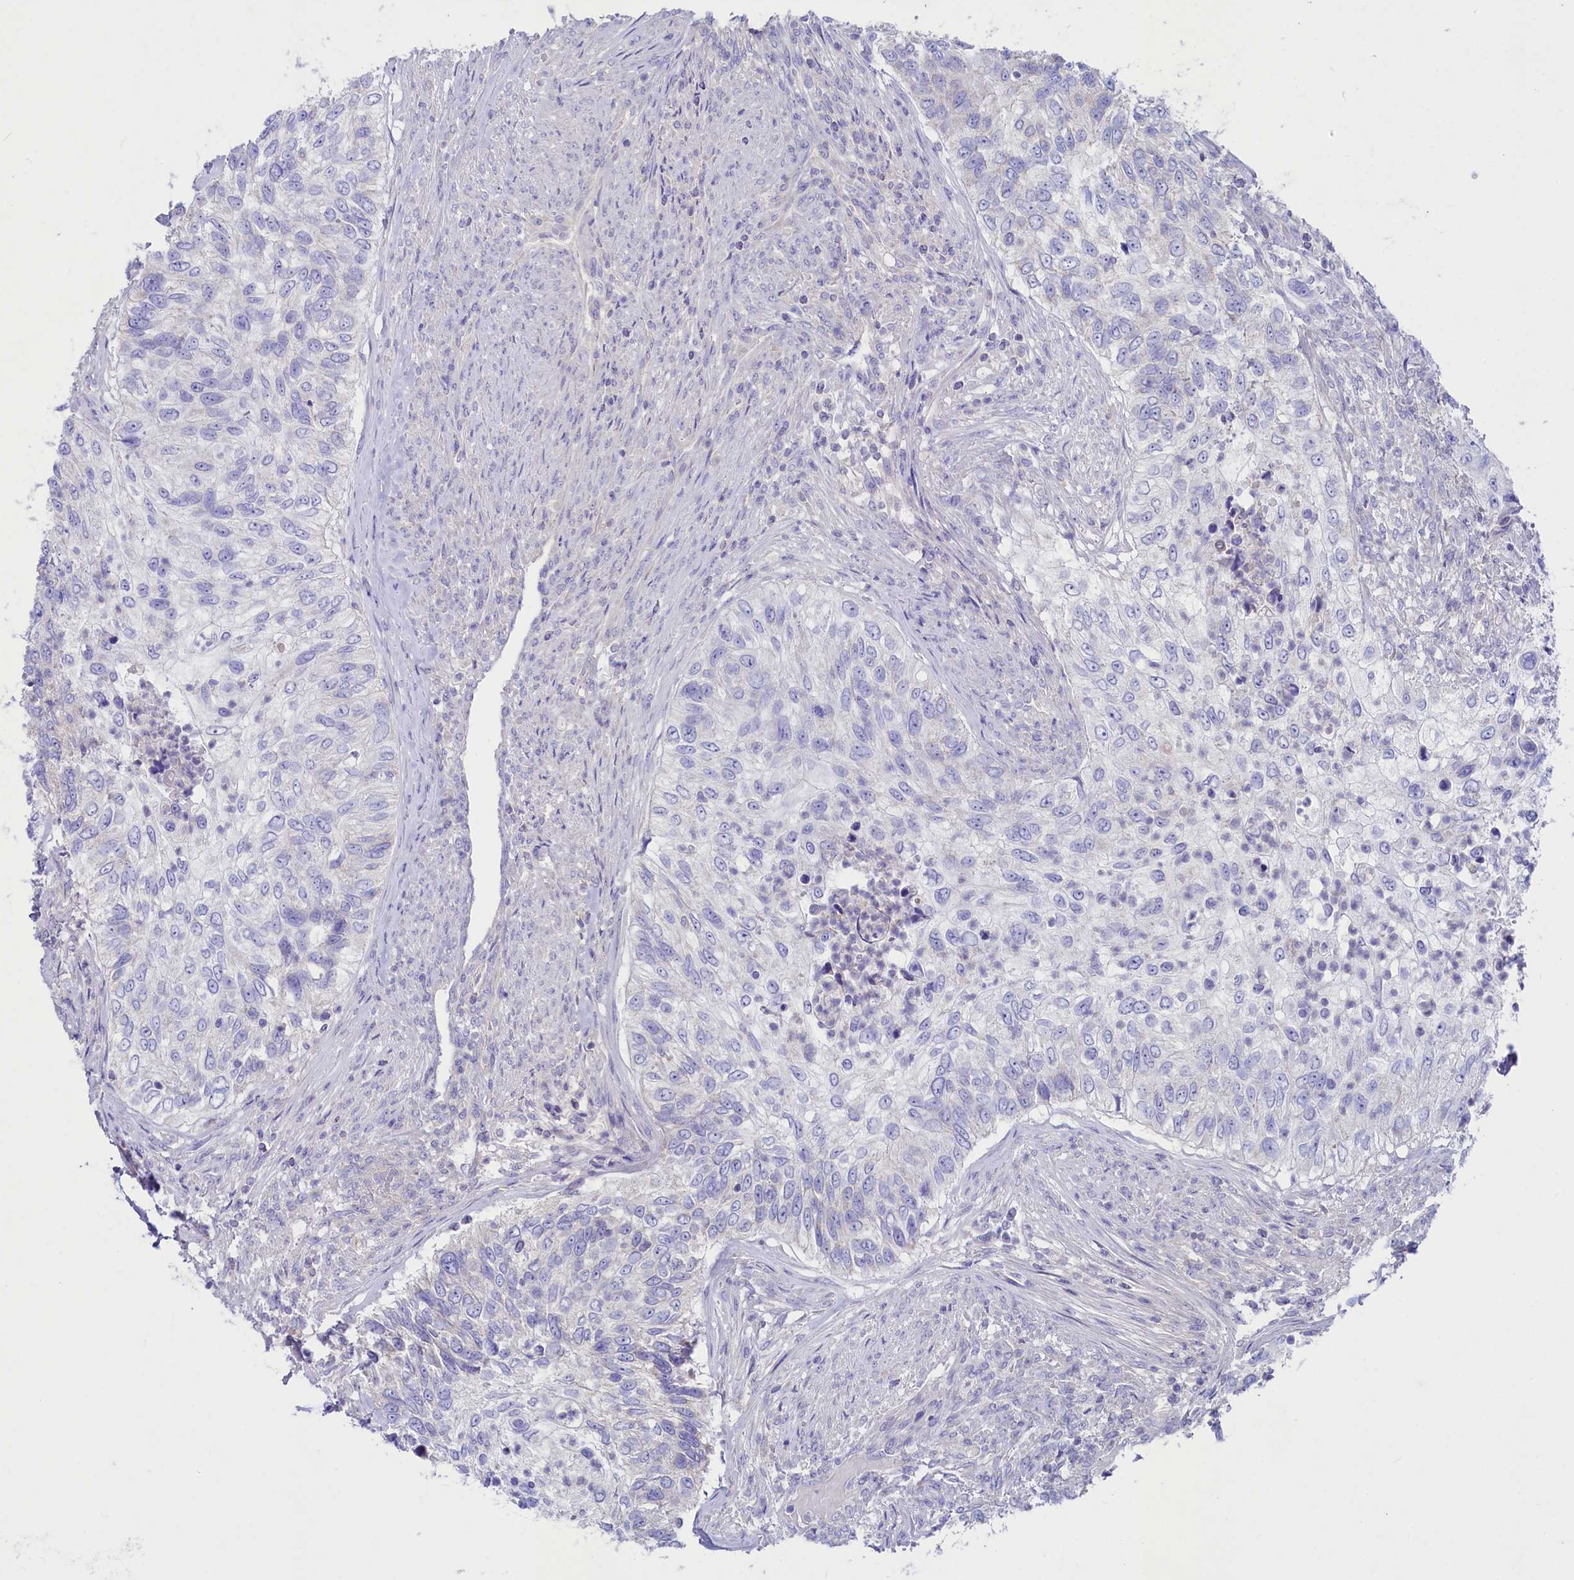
{"staining": {"intensity": "negative", "quantity": "none", "location": "none"}, "tissue": "urothelial cancer", "cell_type": "Tumor cells", "image_type": "cancer", "snomed": [{"axis": "morphology", "description": "Urothelial carcinoma, High grade"}, {"axis": "topography", "description": "Urinary bladder"}], "caption": "The image reveals no staining of tumor cells in urothelial cancer. (IHC, brightfield microscopy, high magnification).", "gene": "VPS26B", "patient": {"sex": "female", "age": 60}}